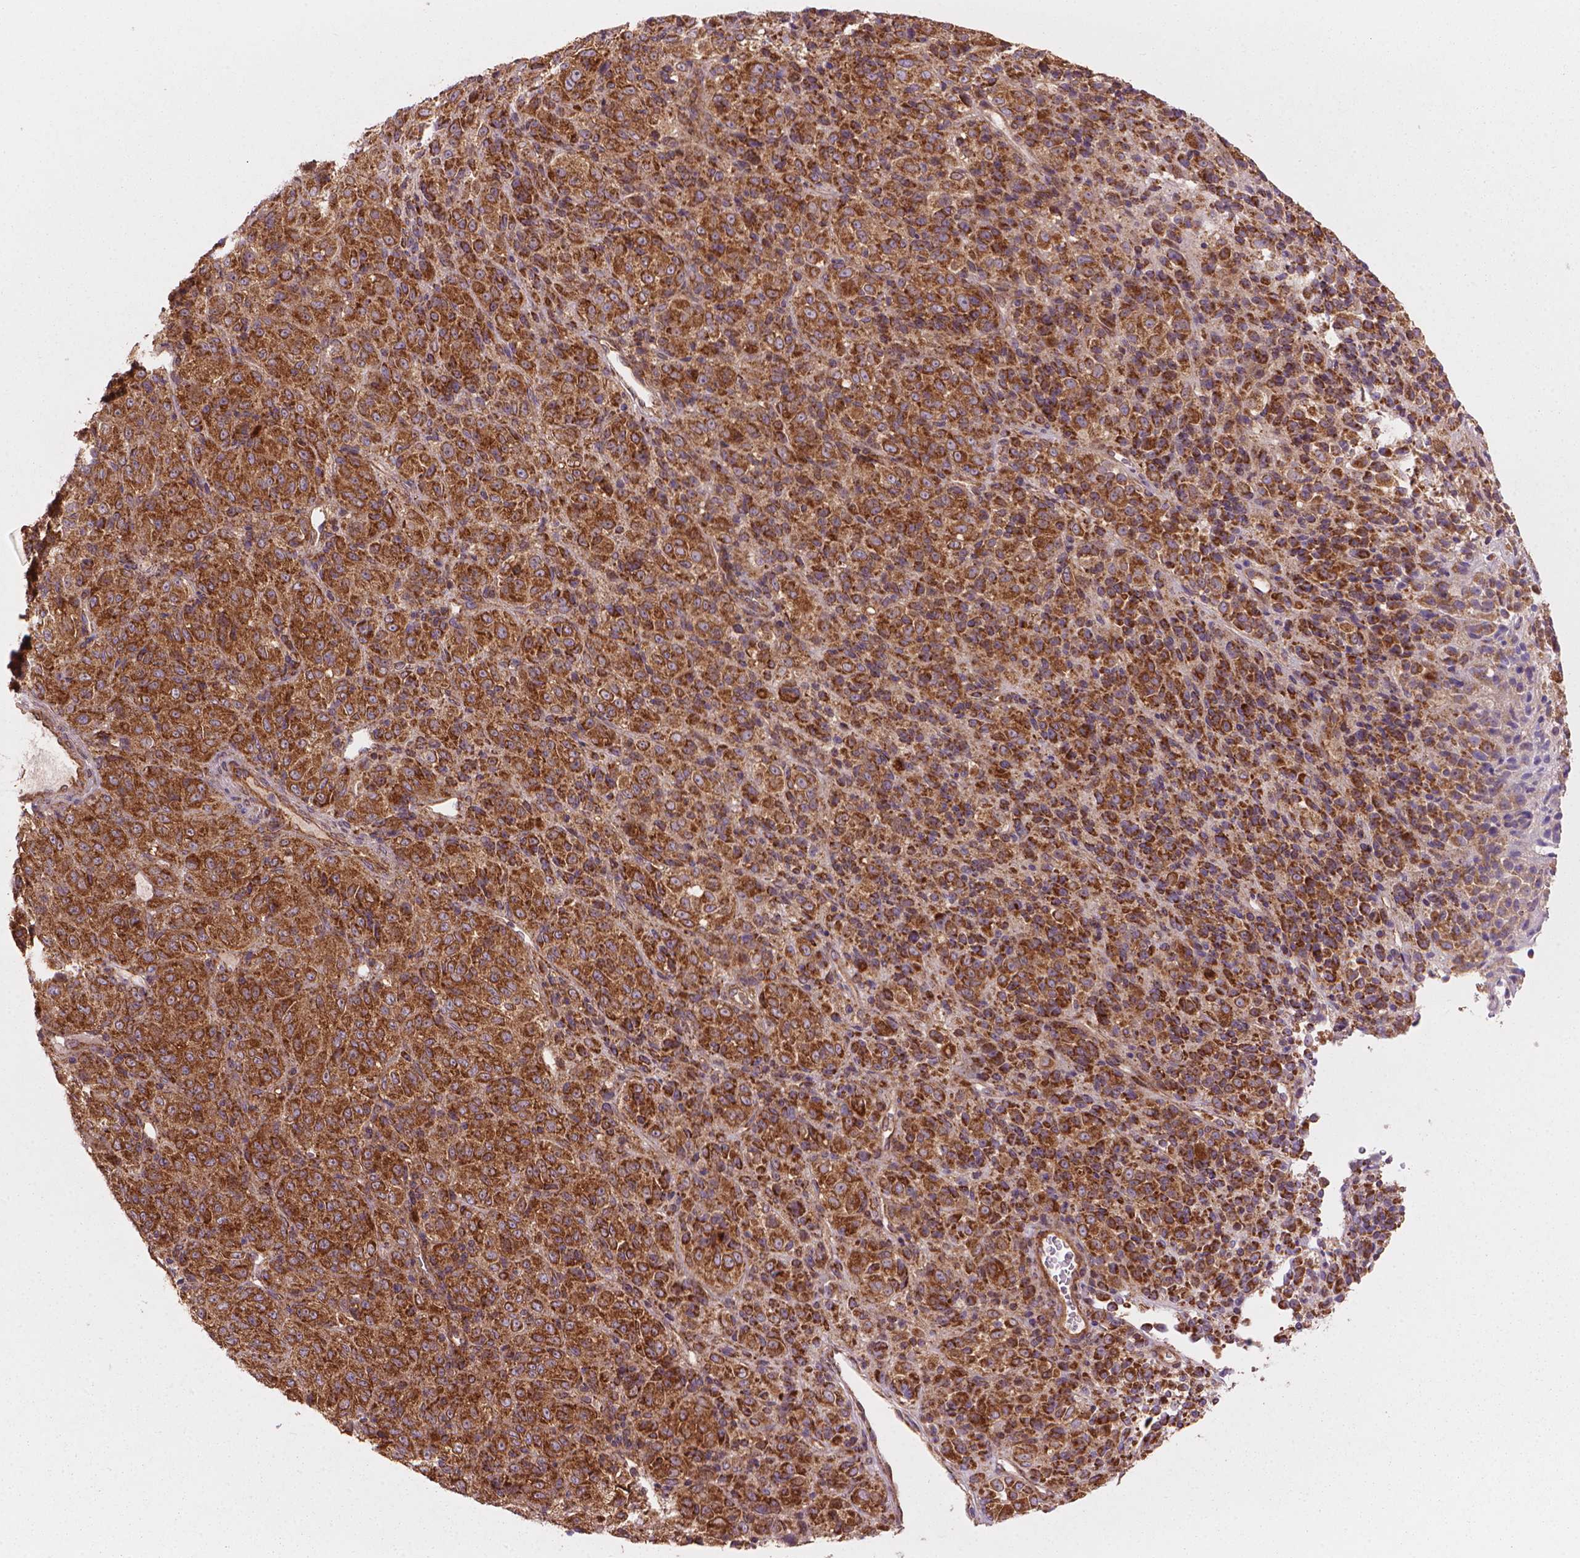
{"staining": {"intensity": "moderate", "quantity": ">75%", "location": "cytoplasmic/membranous"}, "tissue": "melanoma", "cell_type": "Tumor cells", "image_type": "cancer", "snomed": [{"axis": "morphology", "description": "Malignant melanoma, Metastatic site"}, {"axis": "topography", "description": "Brain"}], "caption": "About >75% of tumor cells in human malignant melanoma (metastatic site) exhibit moderate cytoplasmic/membranous protein staining as visualized by brown immunohistochemical staining.", "gene": "VARS2", "patient": {"sex": "female", "age": 56}}